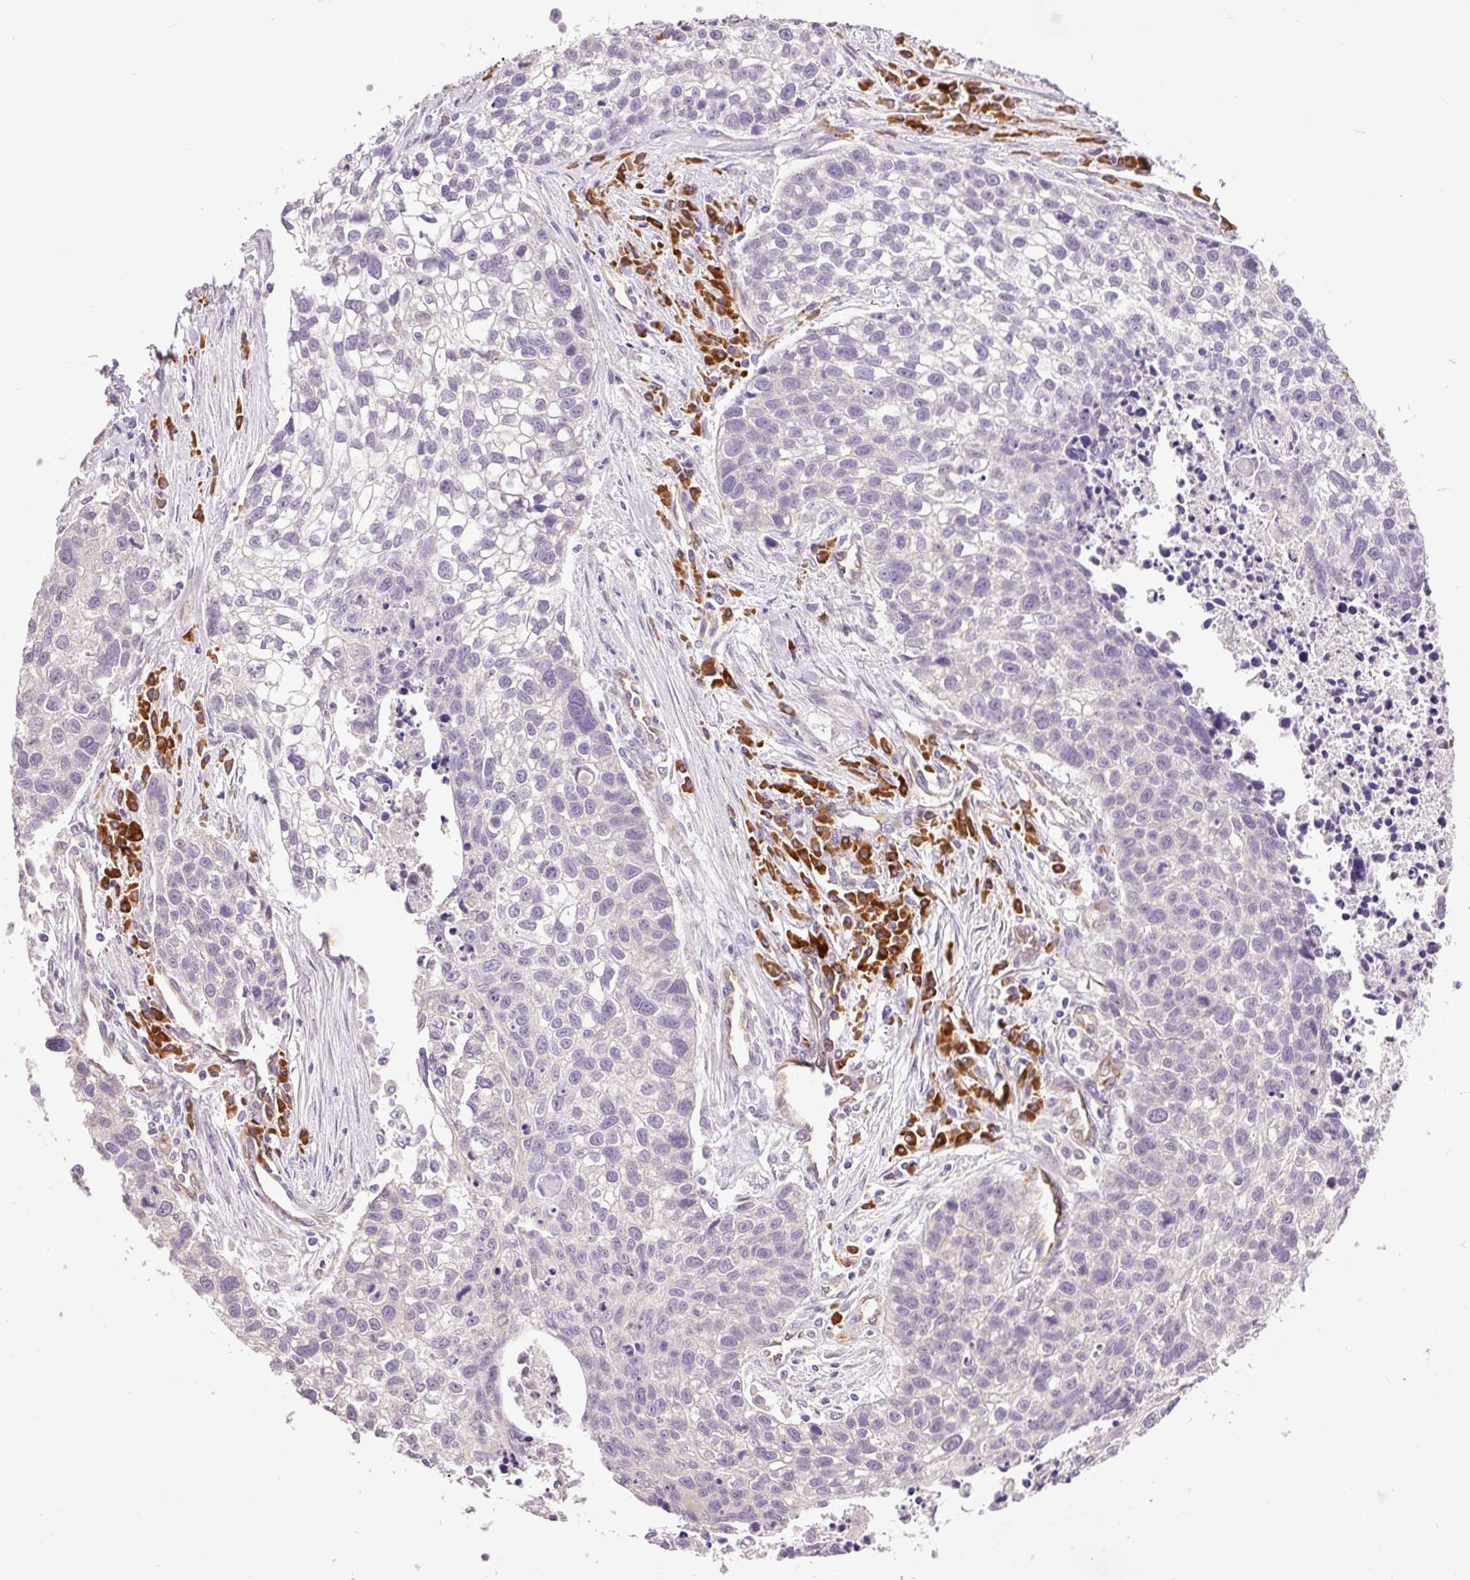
{"staining": {"intensity": "negative", "quantity": "none", "location": "none"}, "tissue": "lung cancer", "cell_type": "Tumor cells", "image_type": "cancer", "snomed": [{"axis": "morphology", "description": "Squamous cell carcinoma, NOS"}, {"axis": "topography", "description": "Lung"}], "caption": "Immunohistochemistry histopathology image of lung cancer (squamous cell carcinoma) stained for a protein (brown), which demonstrates no staining in tumor cells.", "gene": "PNPLA5", "patient": {"sex": "male", "age": 74}}